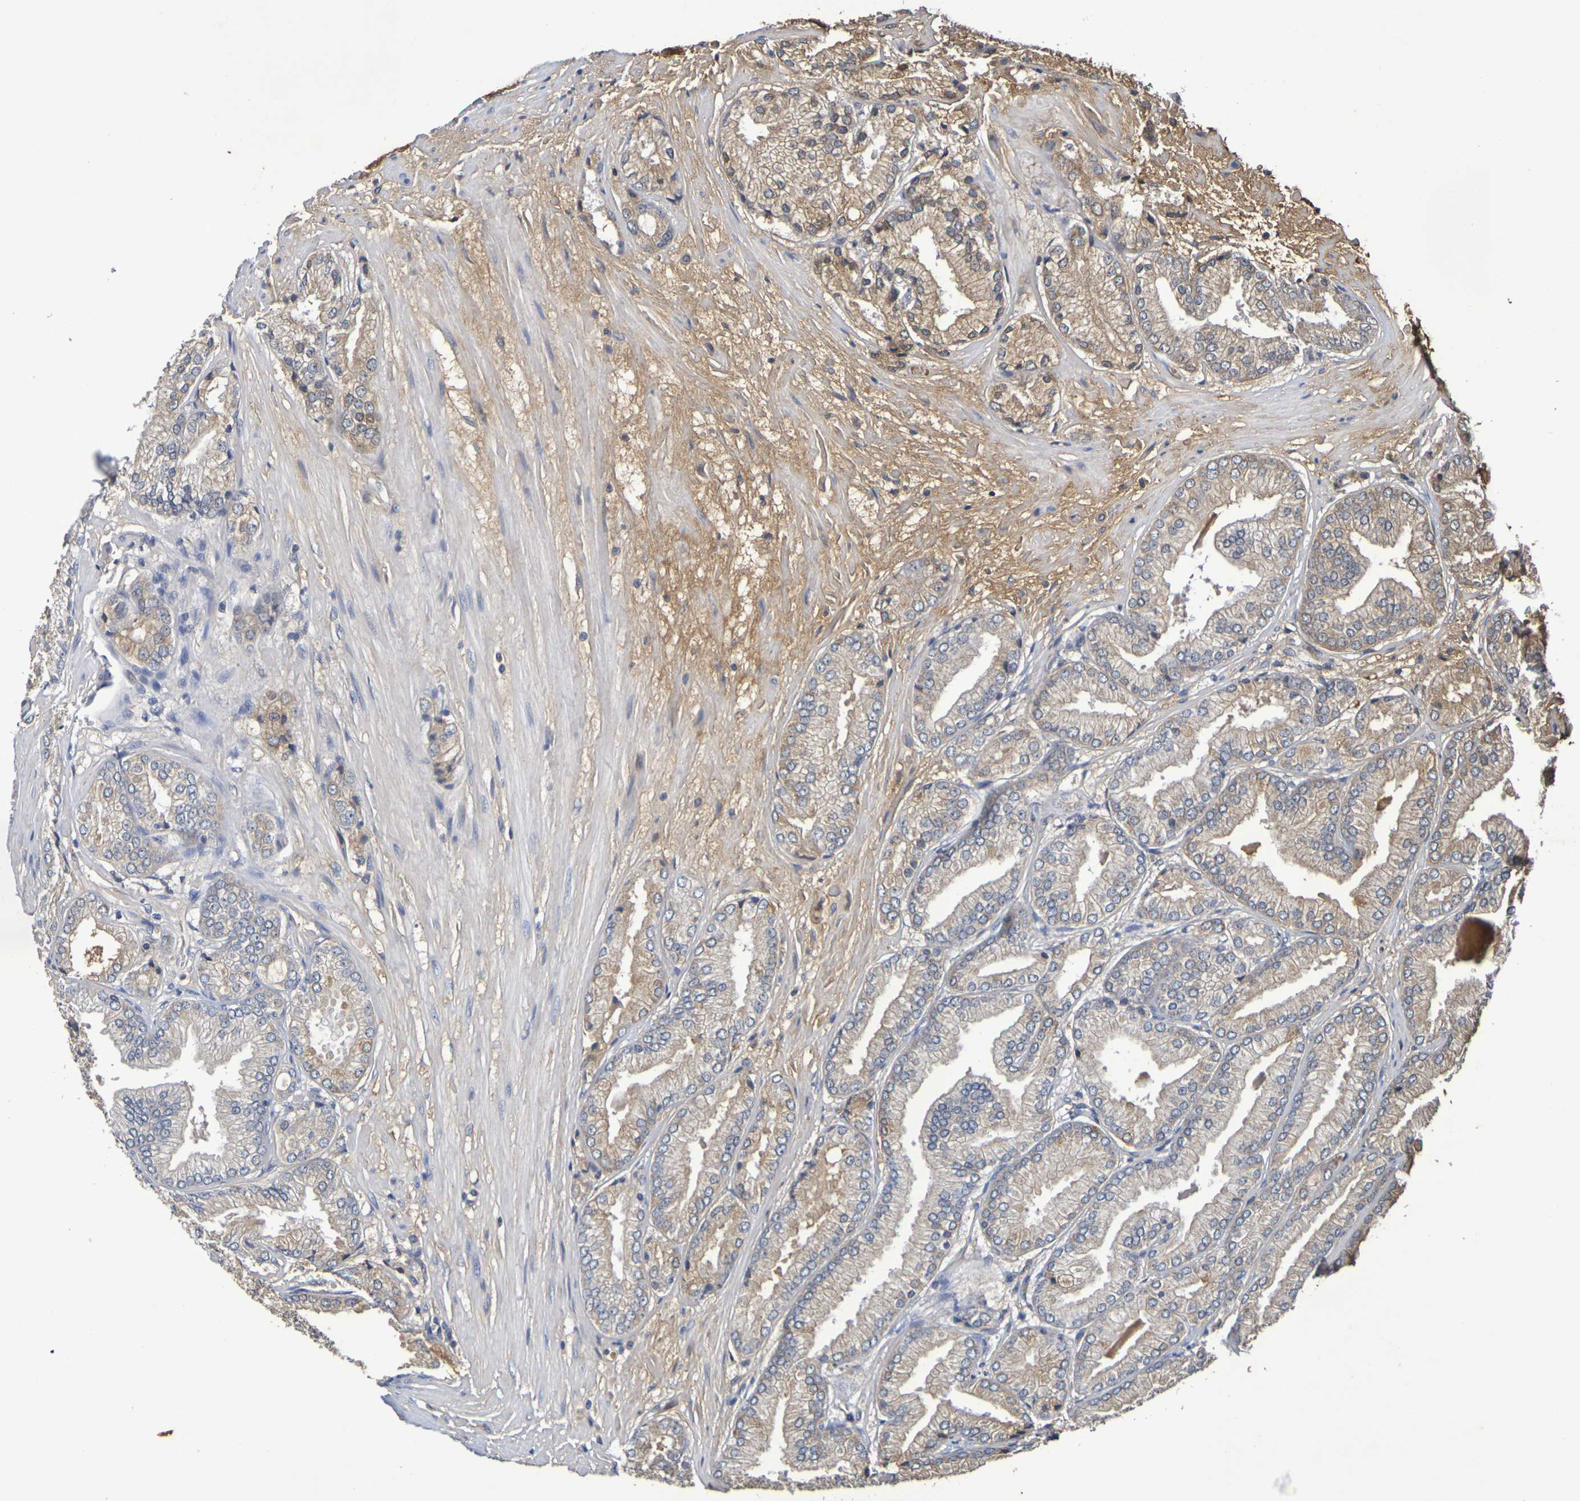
{"staining": {"intensity": "moderate", "quantity": "25%-75%", "location": "cytoplasmic/membranous"}, "tissue": "prostate cancer", "cell_type": "Tumor cells", "image_type": "cancer", "snomed": [{"axis": "morphology", "description": "Adenocarcinoma, High grade"}, {"axis": "topography", "description": "Prostate"}], "caption": "Approximately 25%-75% of tumor cells in high-grade adenocarcinoma (prostate) show moderate cytoplasmic/membranous protein expression as visualized by brown immunohistochemical staining.", "gene": "TERF2", "patient": {"sex": "male", "age": 59}}